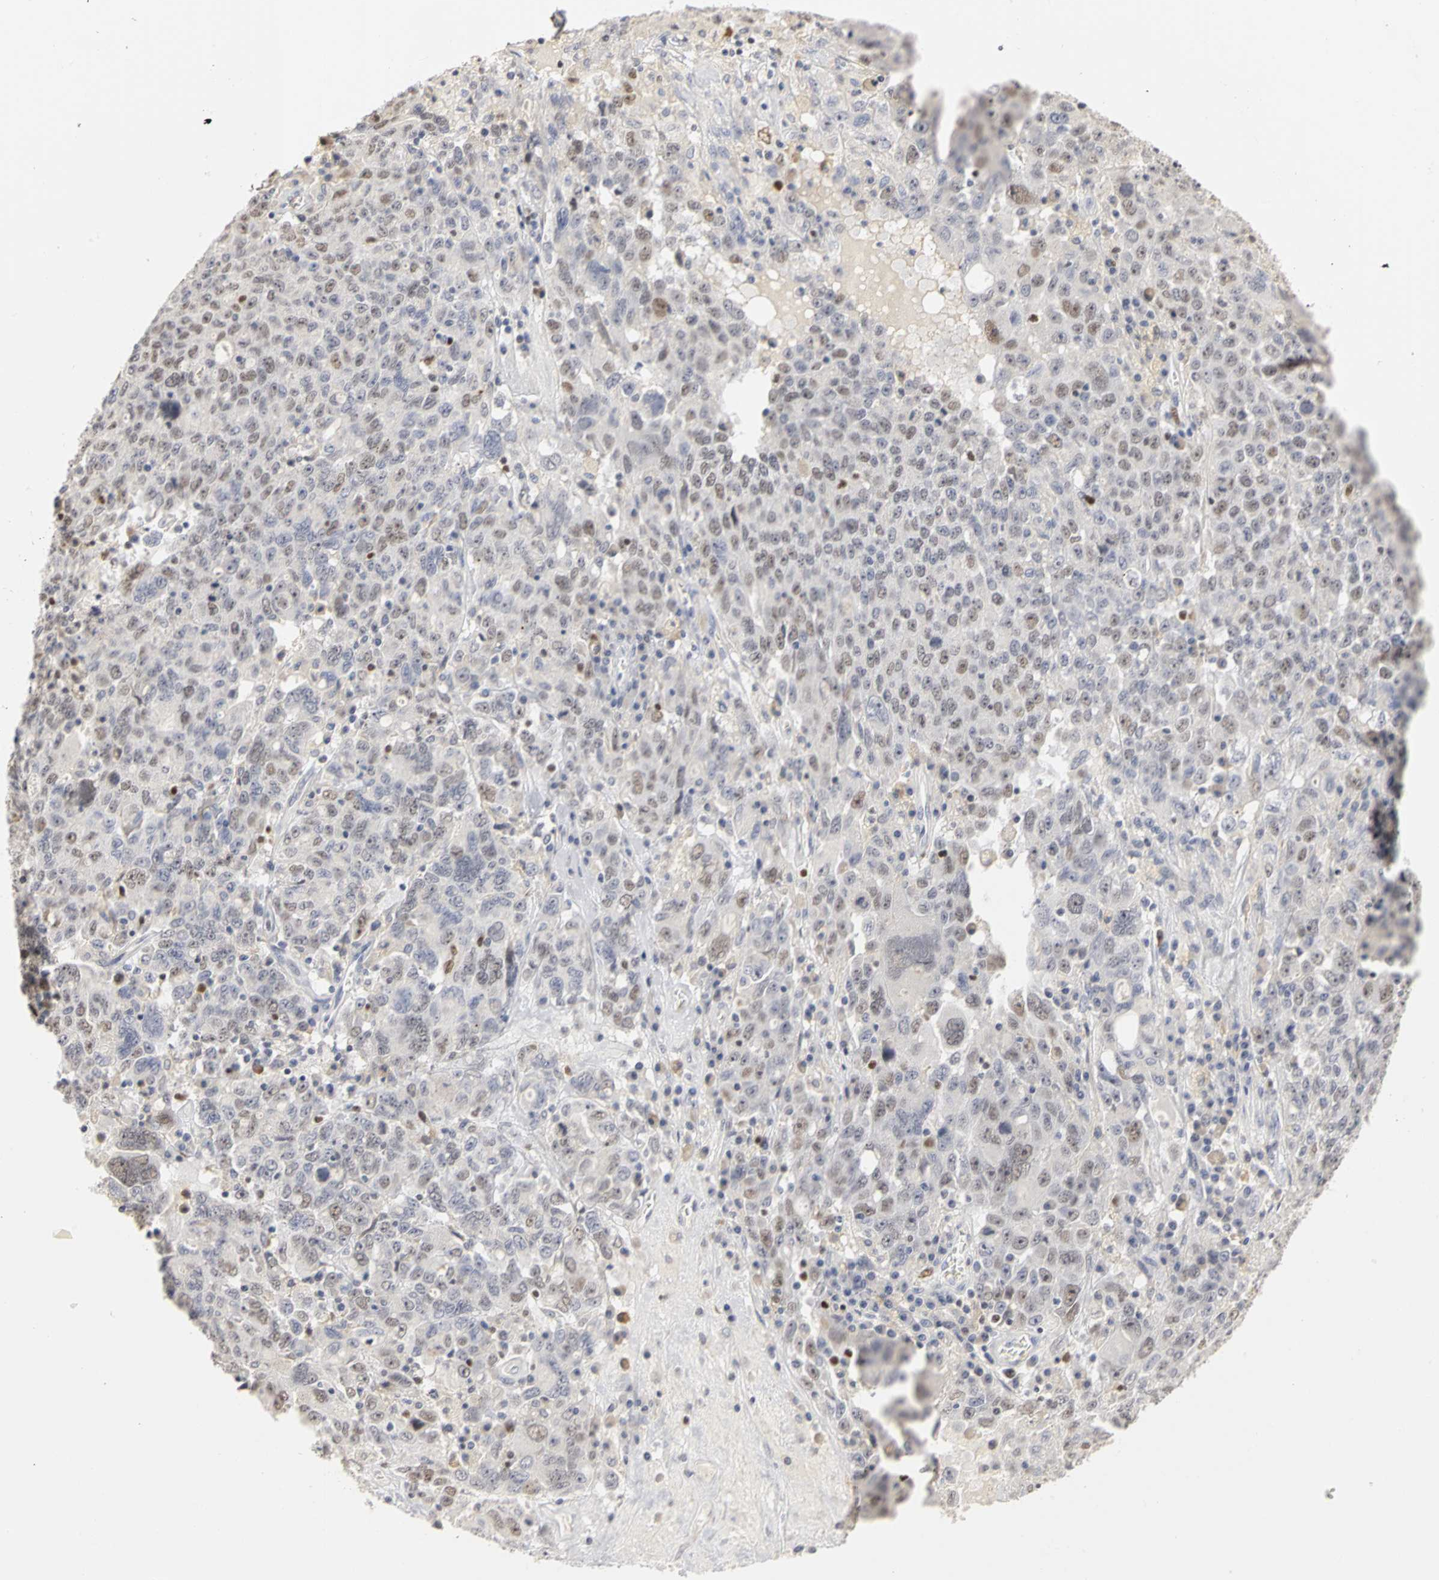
{"staining": {"intensity": "weak", "quantity": "<25%", "location": "nuclear"}, "tissue": "ovarian cancer", "cell_type": "Tumor cells", "image_type": "cancer", "snomed": [{"axis": "morphology", "description": "Carcinoma, endometroid"}, {"axis": "topography", "description": "Ovary"}], "caption": "This micrograph is of ovarian cancer (endometroid carcinoma) stained with immunohistochemistry to label a protein in brown with the nuclei are counter-stained blue. There is no positivity in tumor cells.", "gene": "MCM6", "patient": {"sex": "female", "age": 62}}